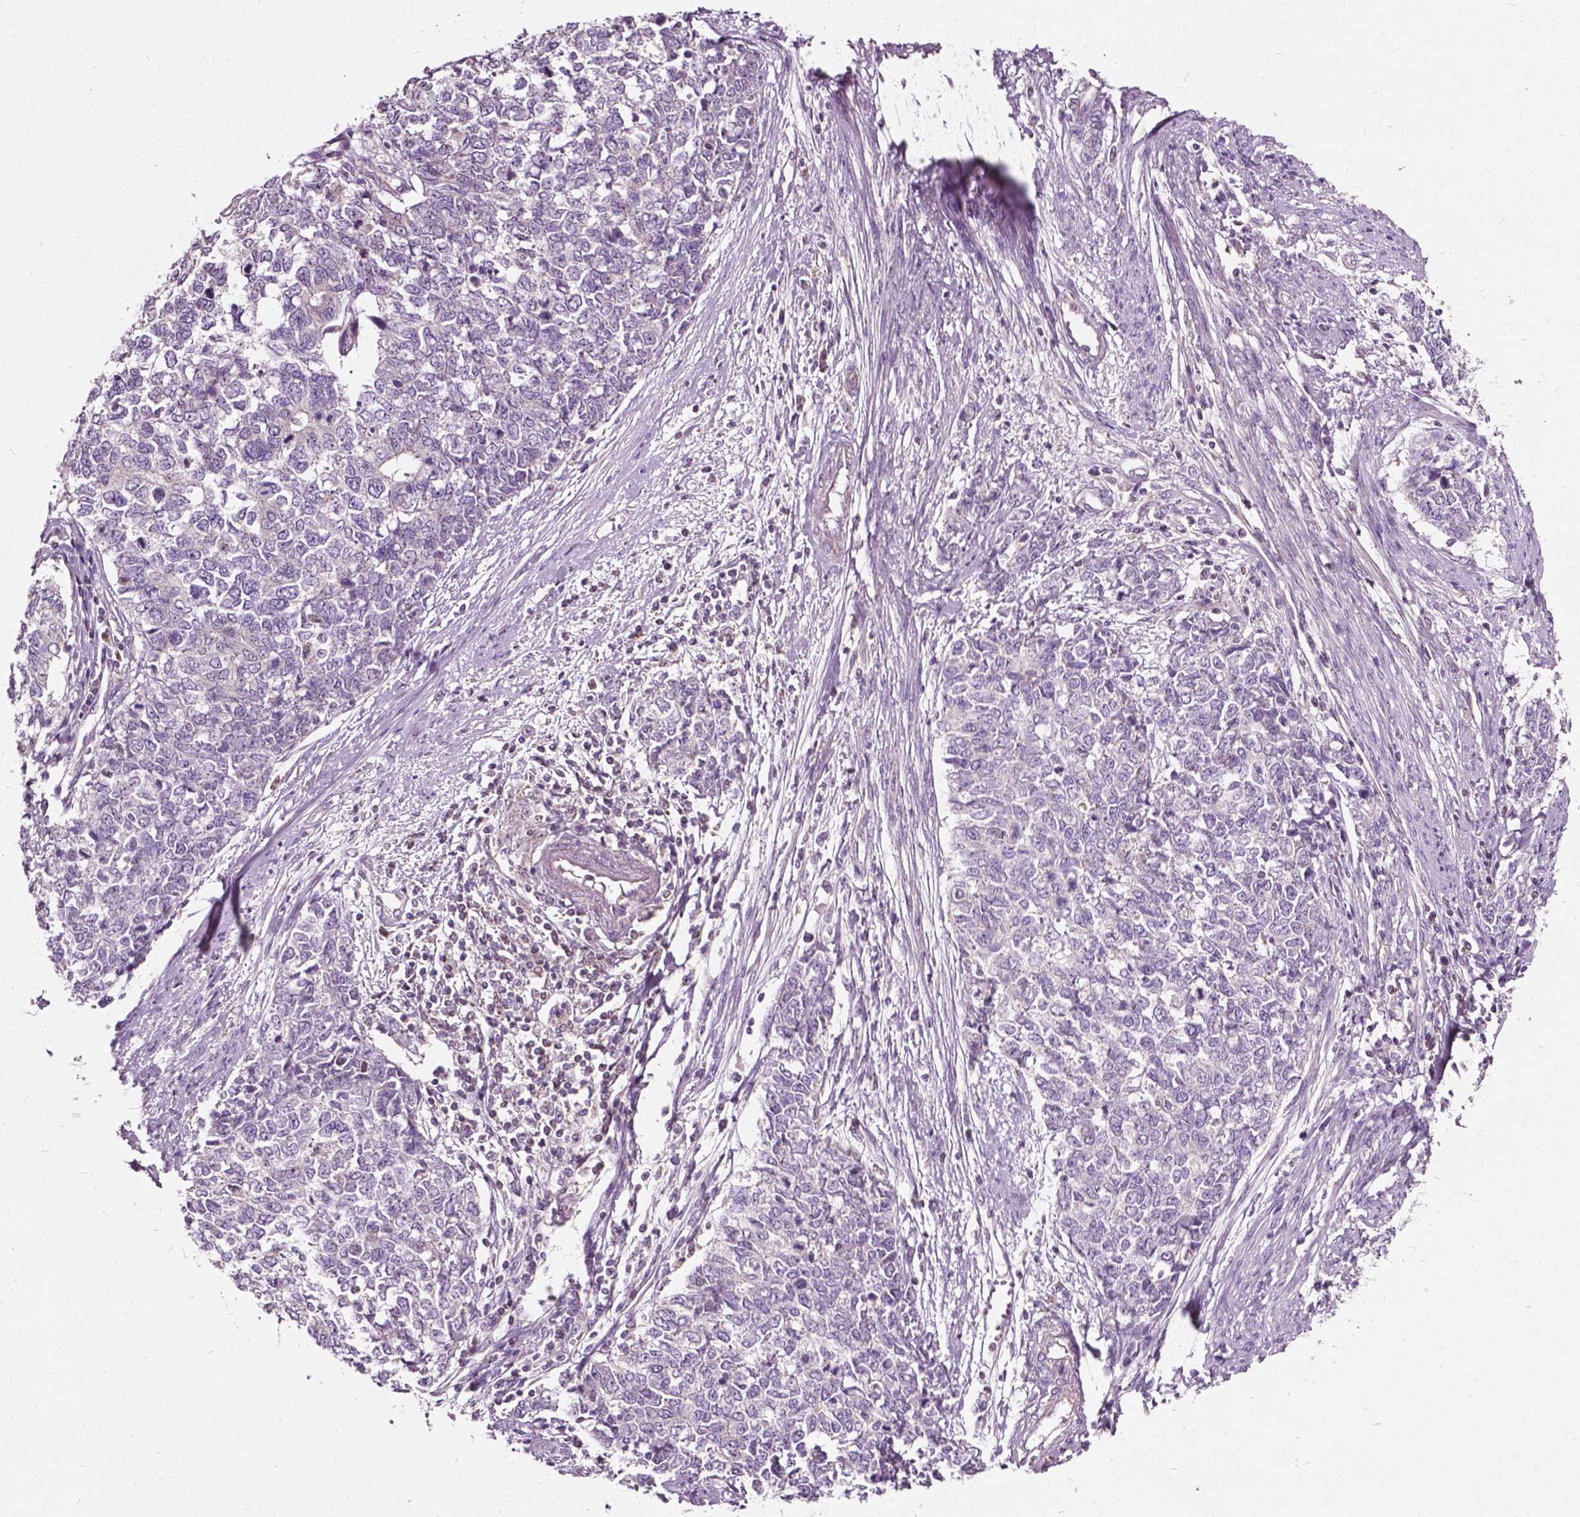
{"staining": {"intensity": "negative", "quantity": "none", "location": "none"}, "tissue": "cervical cancer", "cell_type": "Tumor cells", "image_type": "cancer", "snomed": [{"axis": "morphology", "description": "Adenocarcinoma, NOS"}, {"axis": "topography", "description": "Cervix"}], "caption": "Immunohistochemistry of human cervical cancer exhibits no expression in tumor cells.", "gene": "ODF3L2", "patient": {"sex": "female", "age": 63}}